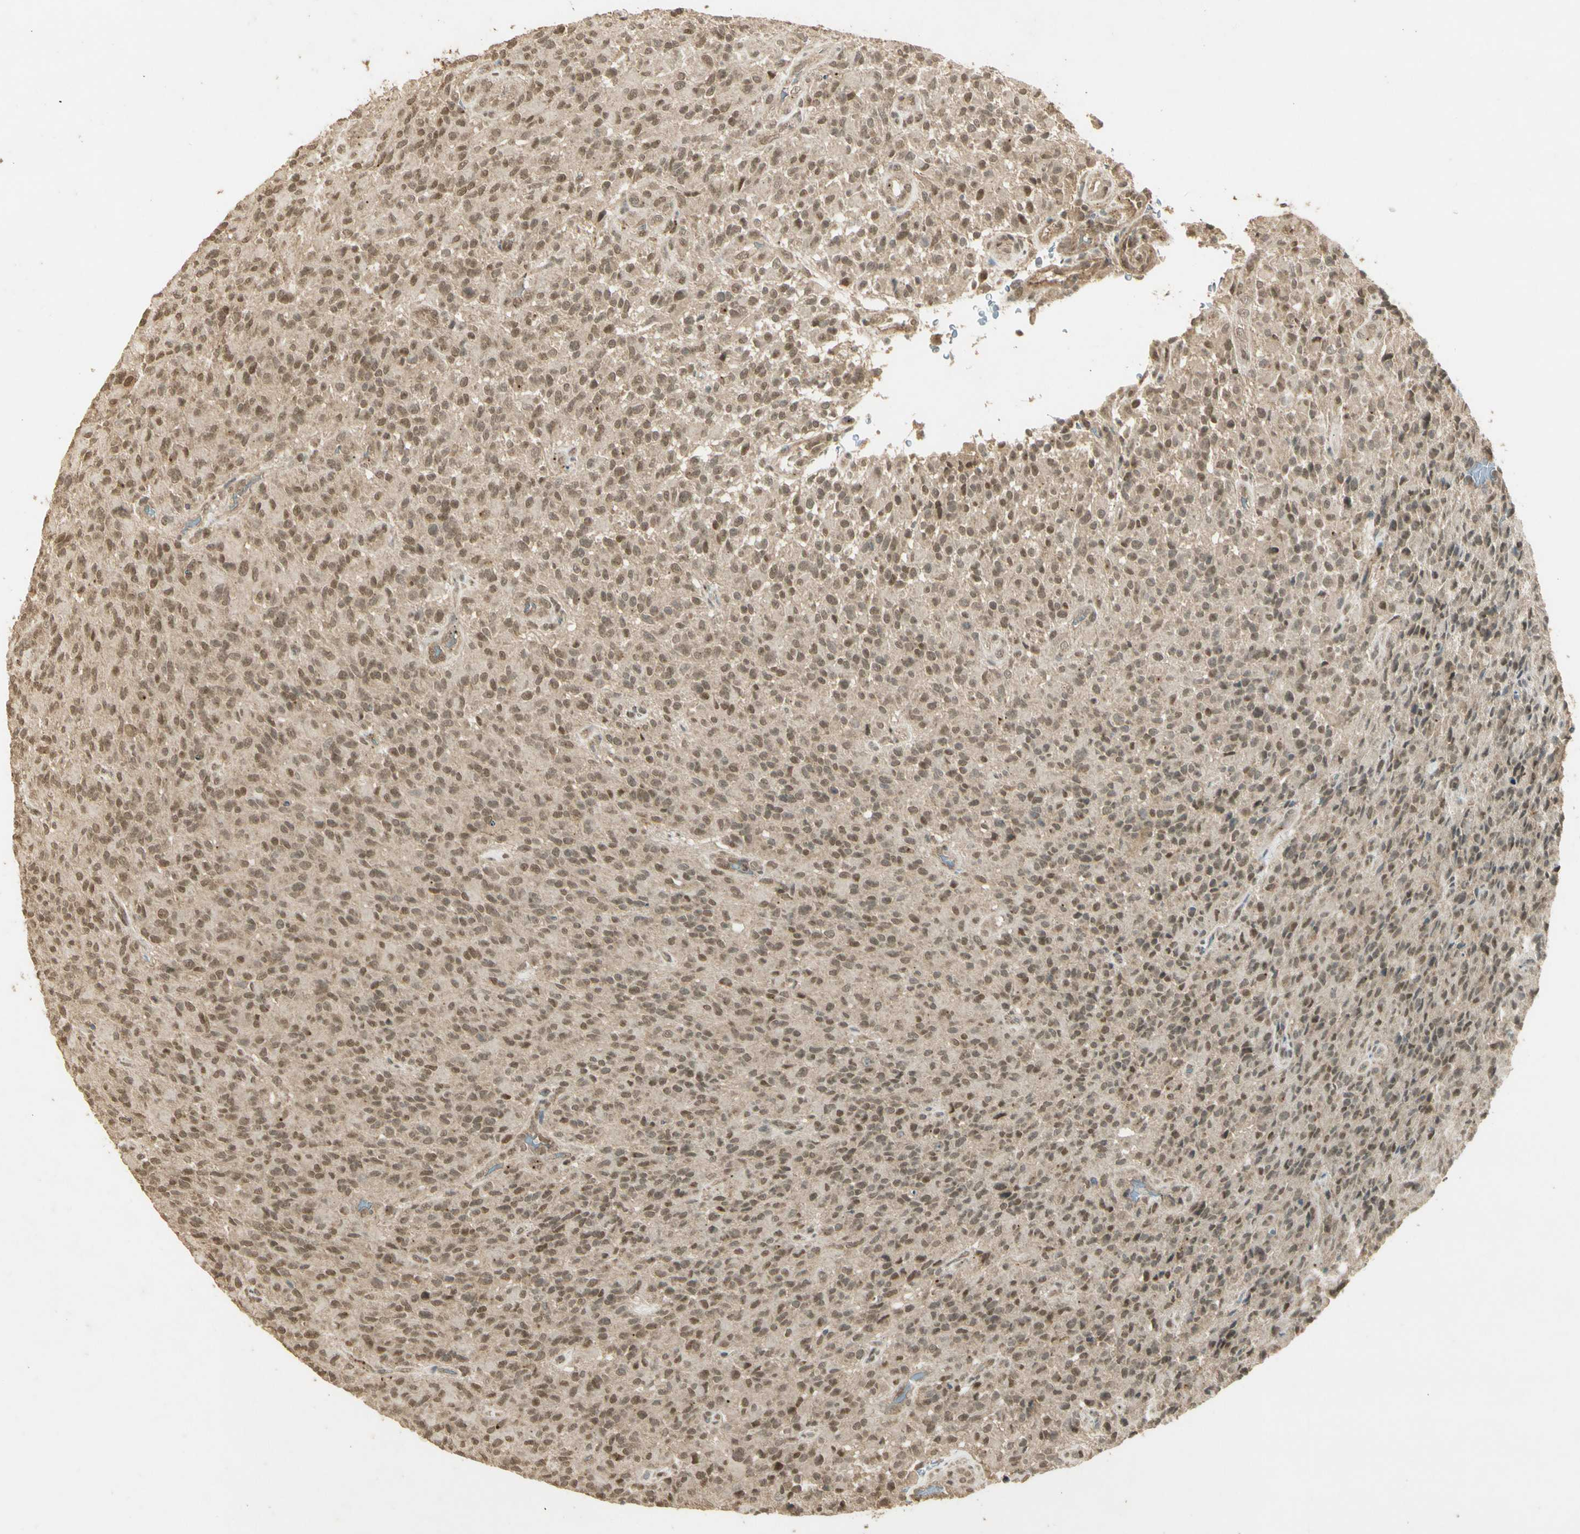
{"staining": {"intensity": "moderate", "quantity": ">75%", "location": "nuclear"}, "tissue": "glioma", "cell_type": "Tumor cells", "image_type": "cancer", "snomed": [{"axis": "morphology", "description": "Glioma, malignant, High grade"}, {"axis": "topography", "description": "Brain"}], "caption": "A high-resolution micrograph shows immunohistochemistry (IHC) staining of glioma, which displays moderate nuclear expression in about >75% of tumor cells. The protein is stained brown, and the nuclei are stained in blue (DAB (3,3'-diaminobenzidine) IHC with brightfield microscopy, high magnification).", "gene": "GMEB2", "patient": {"sex": "male", "age": 71}}